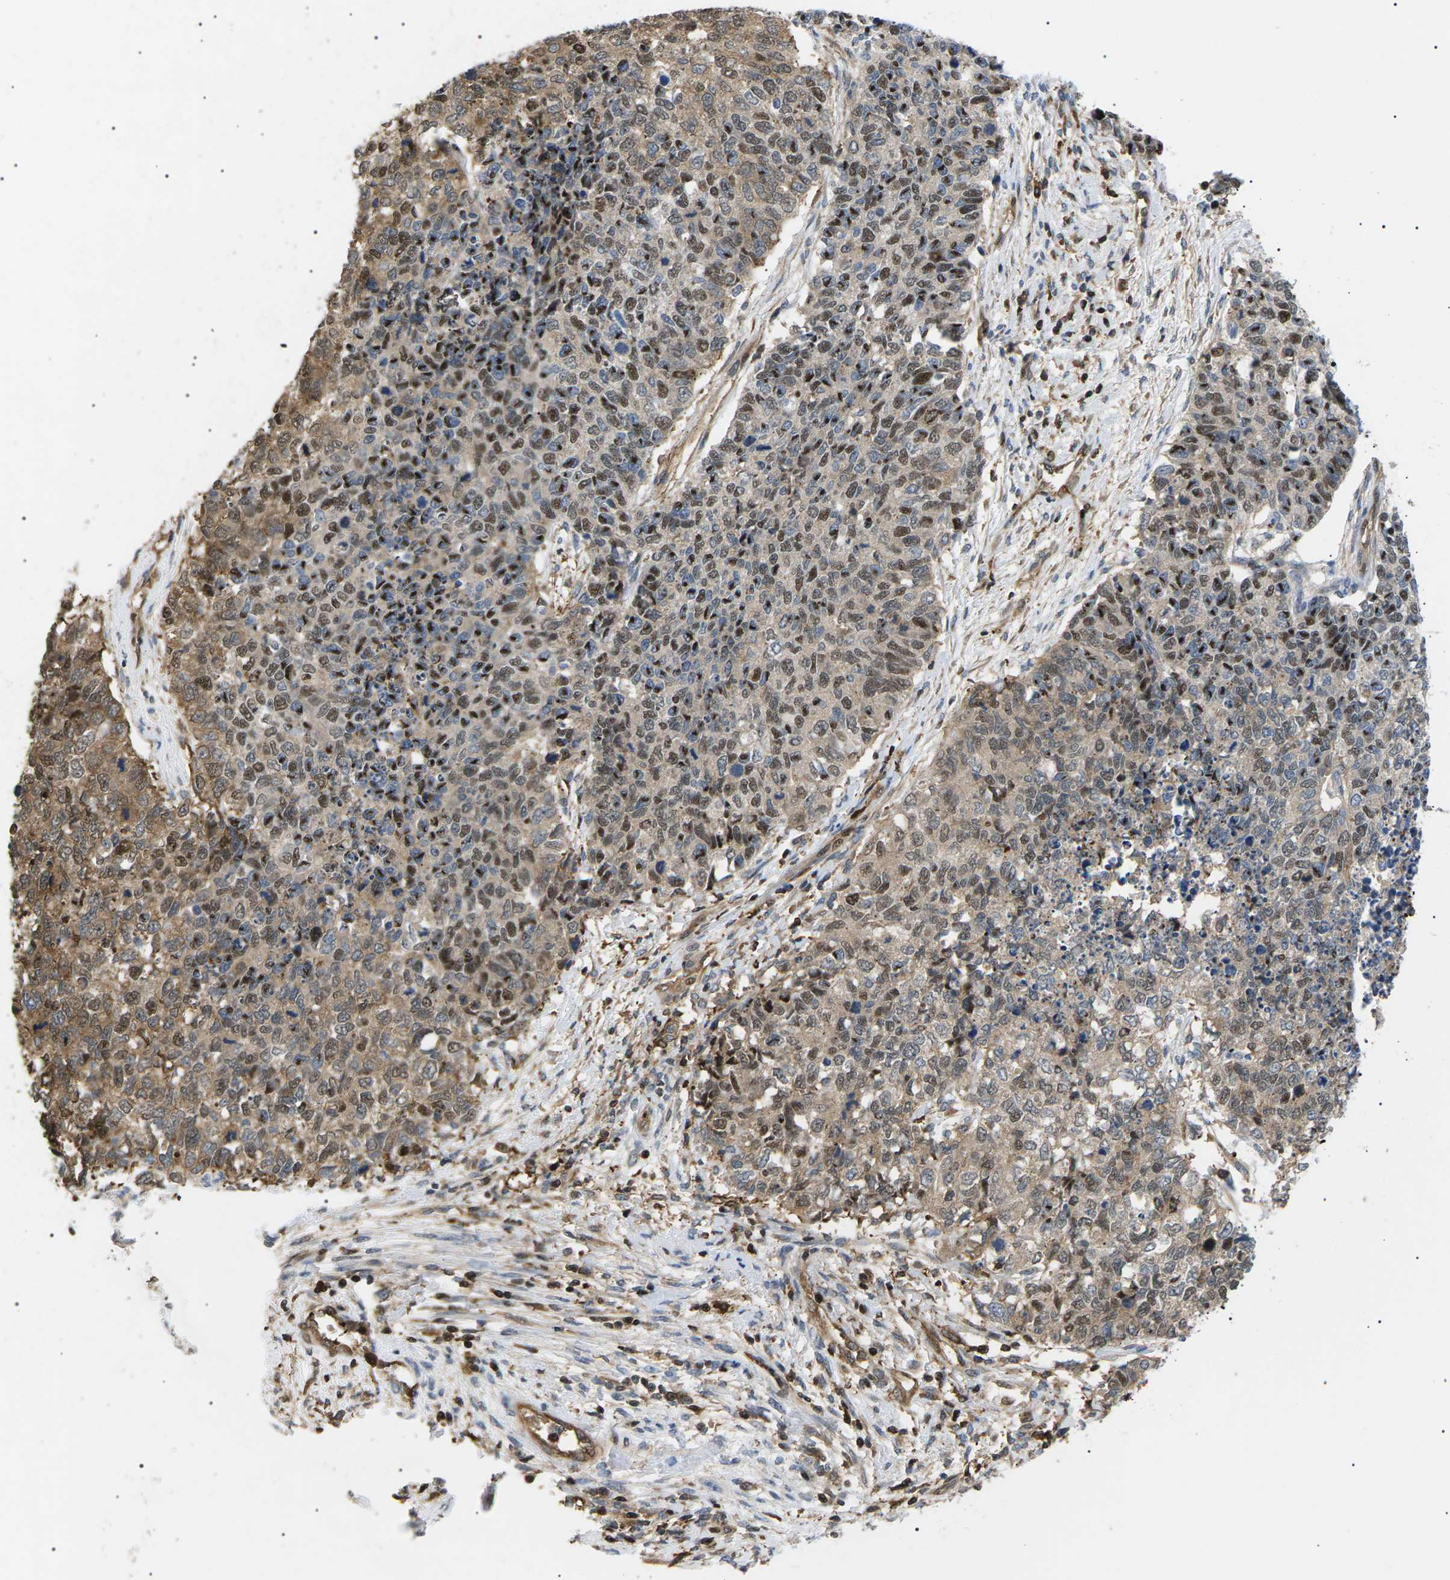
{"staining": {"intensity": "moderate", "quantity": "25%-75%", "location": "cytoplasmic/membranous,nuclear"}, "tissue": "cervical cancer", "cell_type": "Tumor cells", "image_type": "cancer", "snomed": [{"axis": "morphology", "description": "Squamous cell carcinoma, NOS"}, {"axis": "topography", "description": "Cervix"}], "caption": "This image demonstrates immunohistochemistry staining of cervical squamous cell carcinoma, with medium moderate cytoplasmic/membranous and nuclear expression in about 25%-75% of tumor cells.", "gene": "TMTC4", "patient": {"sex": "female", "age": 63}}